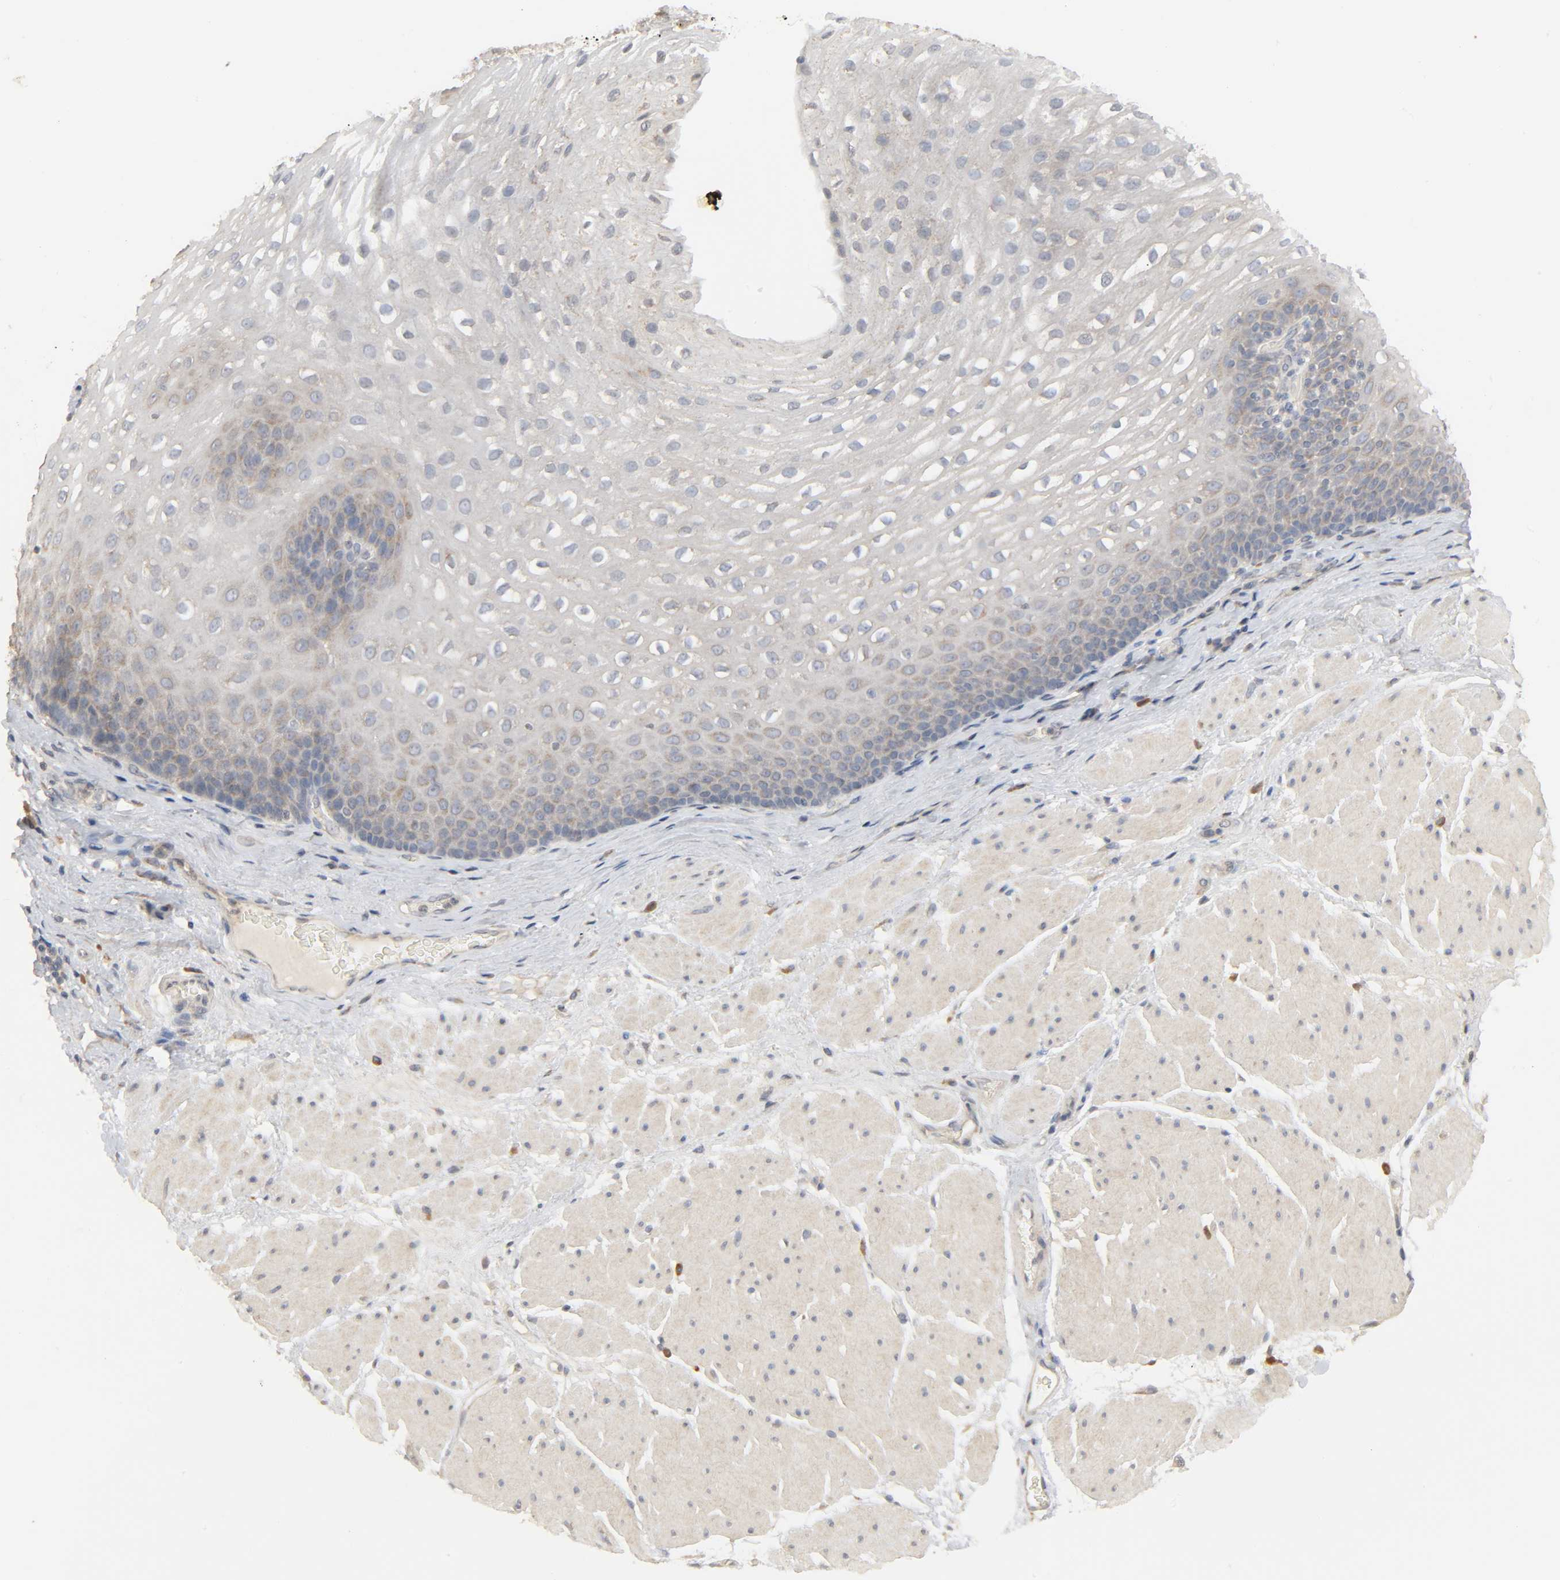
{"staining": {"intensity": "weak", "quantity": "25%-75%", "location": "cytoplasmic/membranous"}, "tissue": "esophagus", "cell_type": "Squamous epithelial cells", "image_type": "normal", "snomed": [{"axis": "morphology", "description": "Normal tissue, NOS"}, {"axis": "topography", "description": "Esophagus"}], "caption": "A low amount of weak cytoplasmic/membranous staining is present in approximately 25%-75% of squamous epithelial cells in benign esophagus. Using DAB (3,3'-diaminobenzidine) (brown) and hematoxylin (blue) stains, captured at high magnification using brightfield microscopy.", "gene": "CLEC4E", "patient": {"sex": "male", "age": 48}}